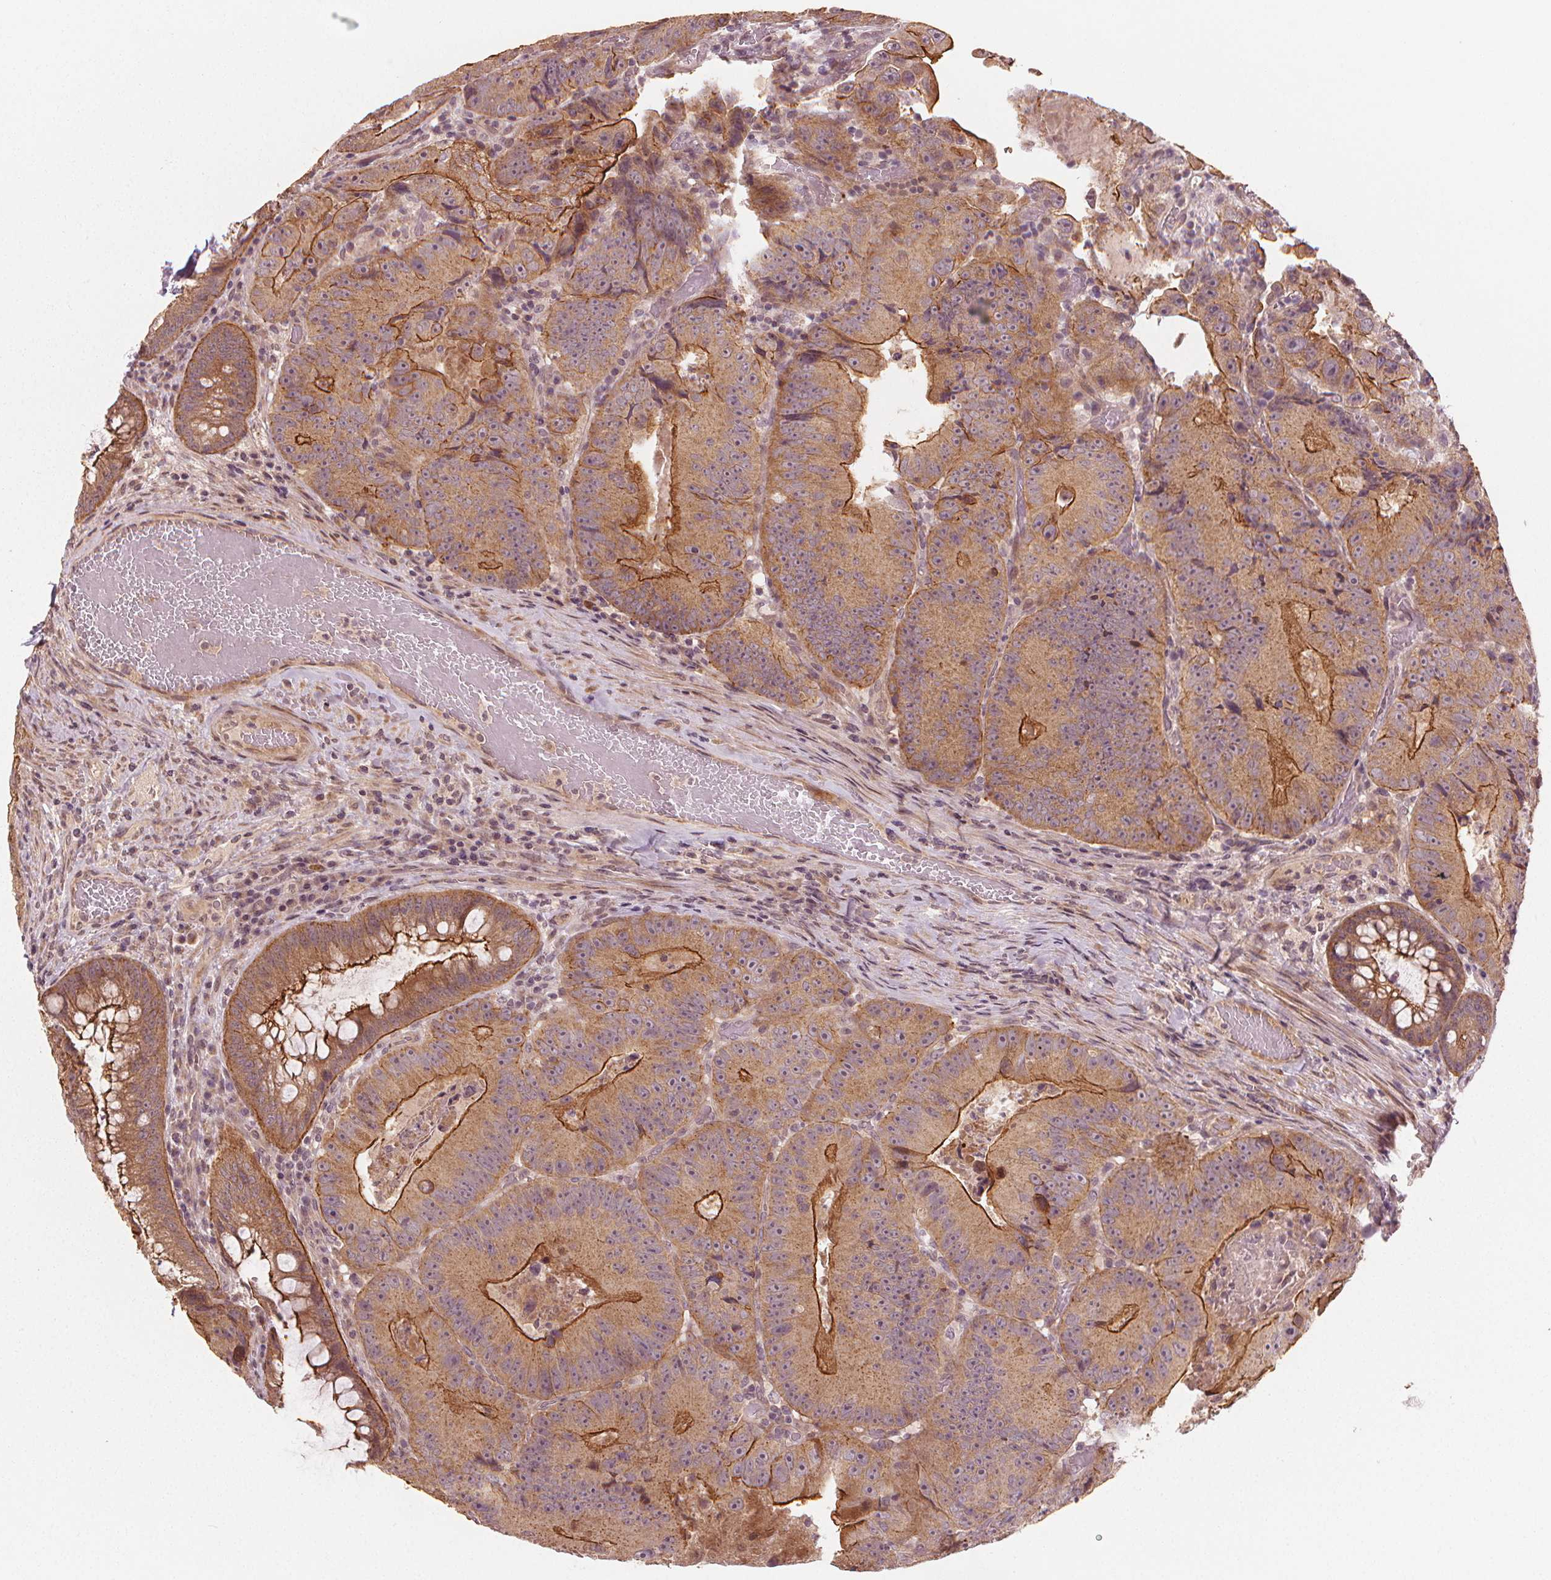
{"staining": {"intensity": "strong", "quantity": ">75%", "location": "cytoplasmic/membranous"}, "tissue": "colorectal cancer", "cell_type": "Tumor cells", "image_type": "cancer", "snomed": [{"axis": "morphology", "description": "Adenocarcinoma, NOS"}, {"axis": "topography", "description": "Colon"}], "caption": "IHC (DAB (3,3'-diaminobenzidine)) staining of human colorectal adenocarcinoma shows strong cytoplasmic/membranous protein expression in about >75% of tumor cells.", "gene": "CLBA1", "patient": {"sex": "female", "age": 86}}